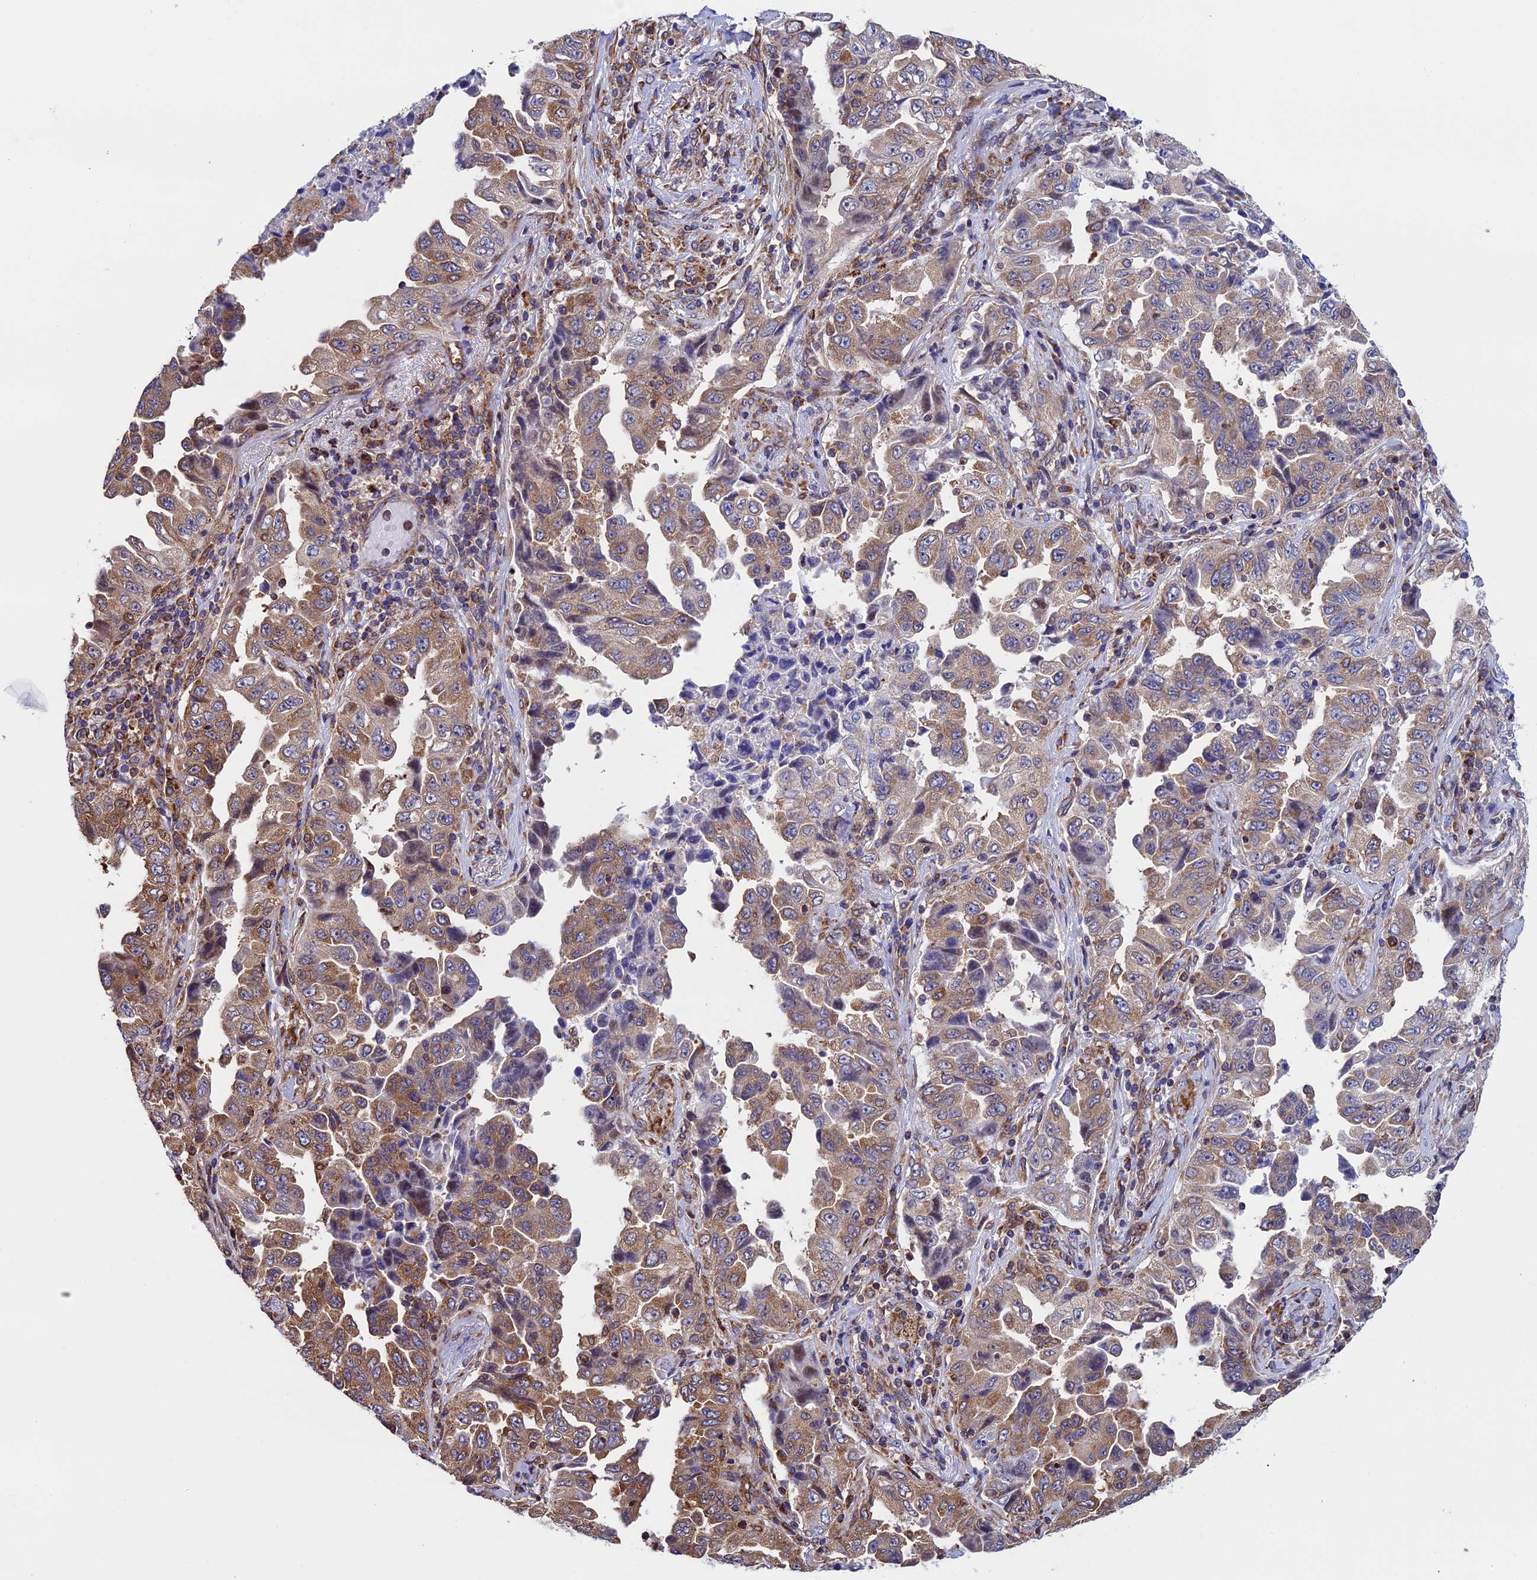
{"staining": {"intensity": "moderate", "quantity": ">75%", "location": "cytoplasmic/membranous"}, "tissue": "lung cancer", "cell_type": "Tumor cells", "image_type": "cancer", "snomed": [{"axis": "morphology", "description": "Adenocarcinoma, NOS"}, {"axis": "topography", "description": "Lung"}], "caption": "Immunohistochemistry histopathology image of neoplastic tissue: human lung cancer stained using IHC reveals medium levels of moderate protein expression localized specifically in the cytoplasmic/membranous of tumor cells, appearing as a cytoplasmic/membranous brown color.", "gene": "SLC9A5", "patient": {"sex": "female", "age": 51}}